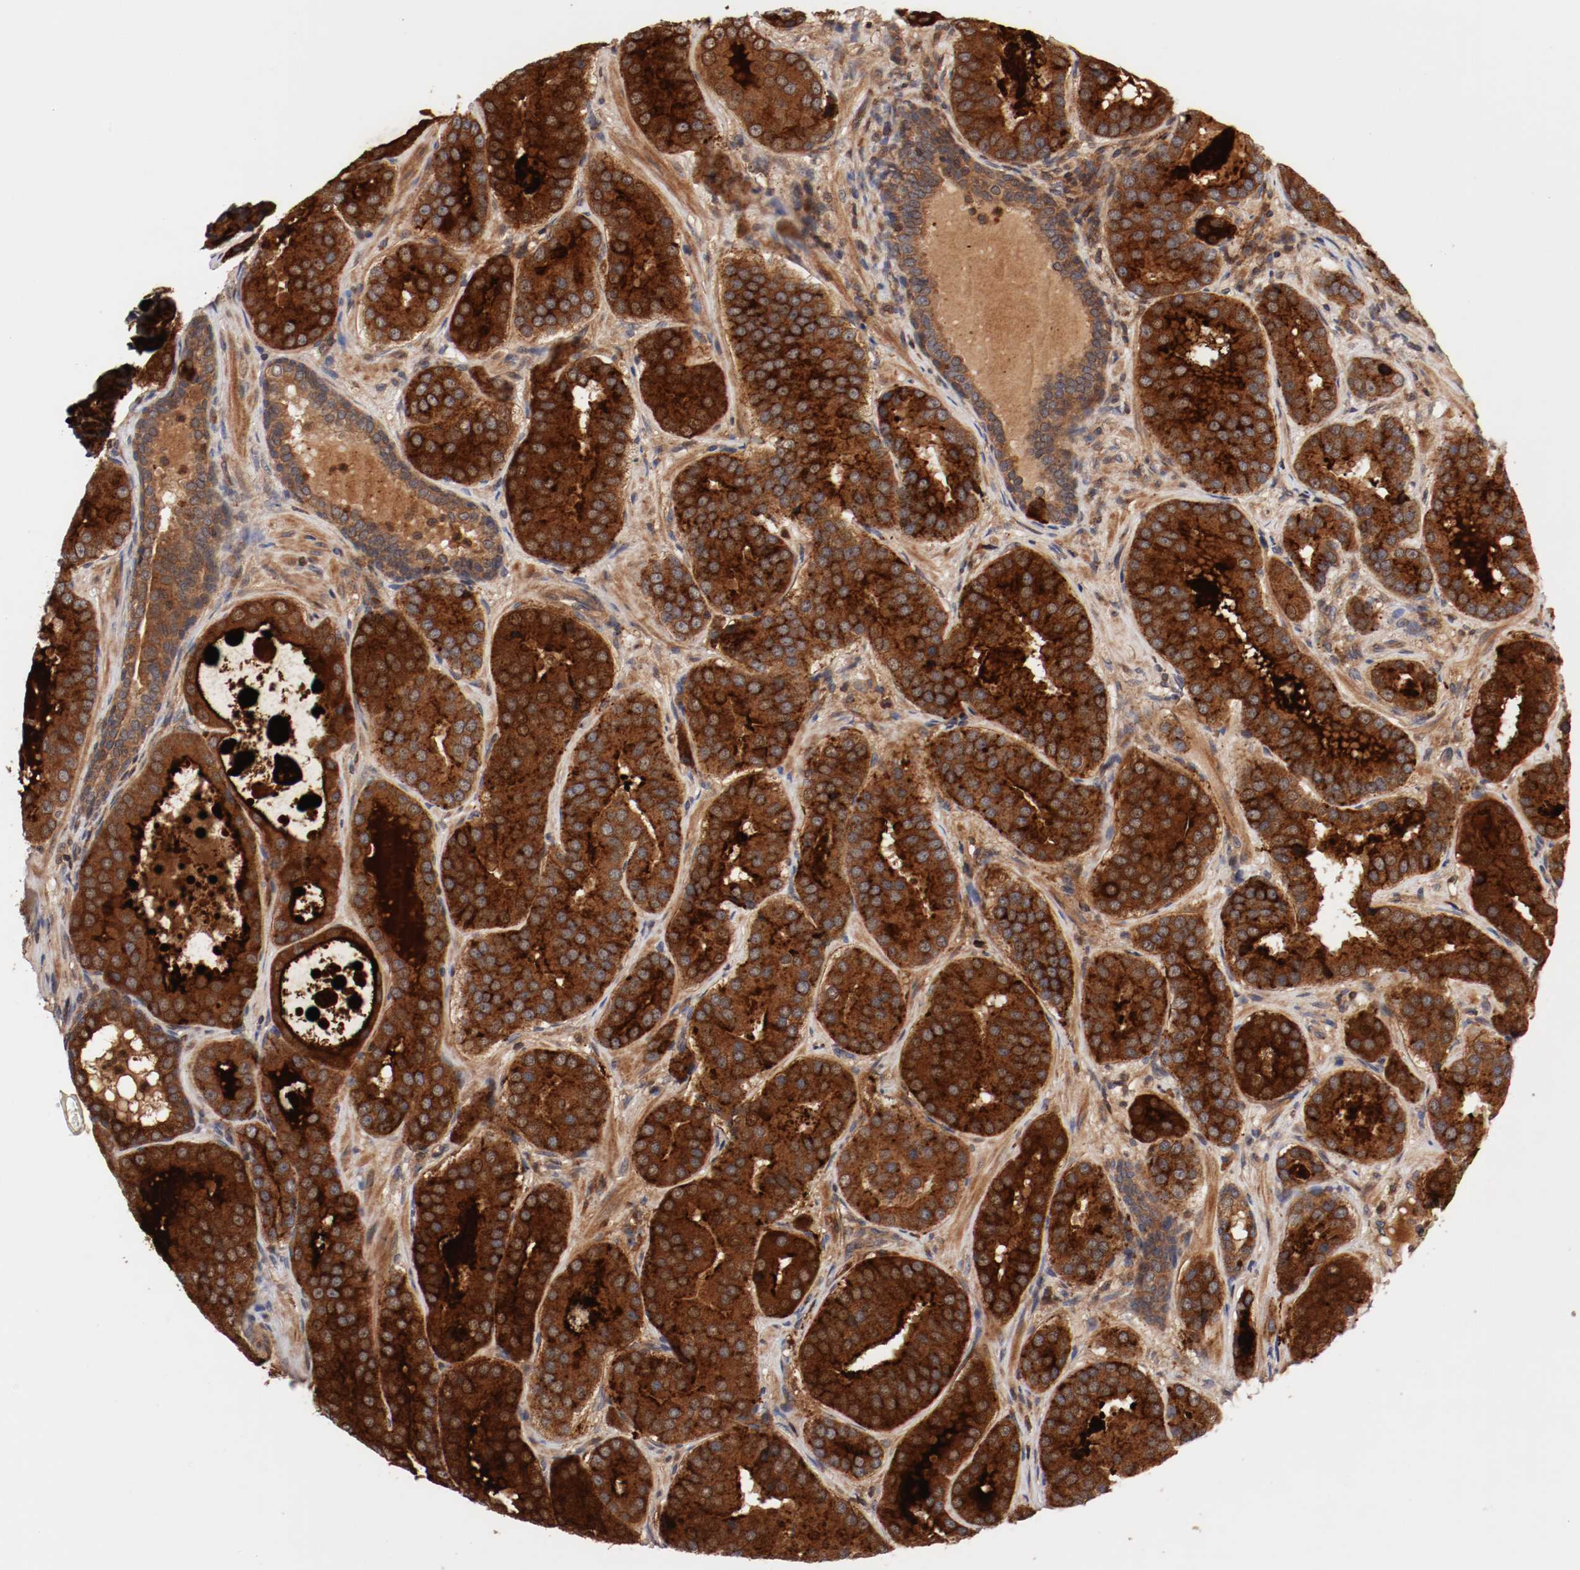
{"staining": {"intensity": "strong", "quantity": ">75%", "location": "cytoplasmic/membranous"}, "tissue": "prostate cancer", "cell_type": "Tumor cells", "image_type": "cancer", "snomed": [{"axis": "morphology", "description": "Adenocarcinoma, Low grade"}, {"axis": "topography", "description": "Prostate"}], "caption": "This is a histology image of immunohistochemistry staining of low-grade adenocarcinoma (prostate), which shows strong expression in the cytoplasmic/membranous of tumor cells.", "gene": "GUF1", "patient": {"sex": "male", "age": 59}}